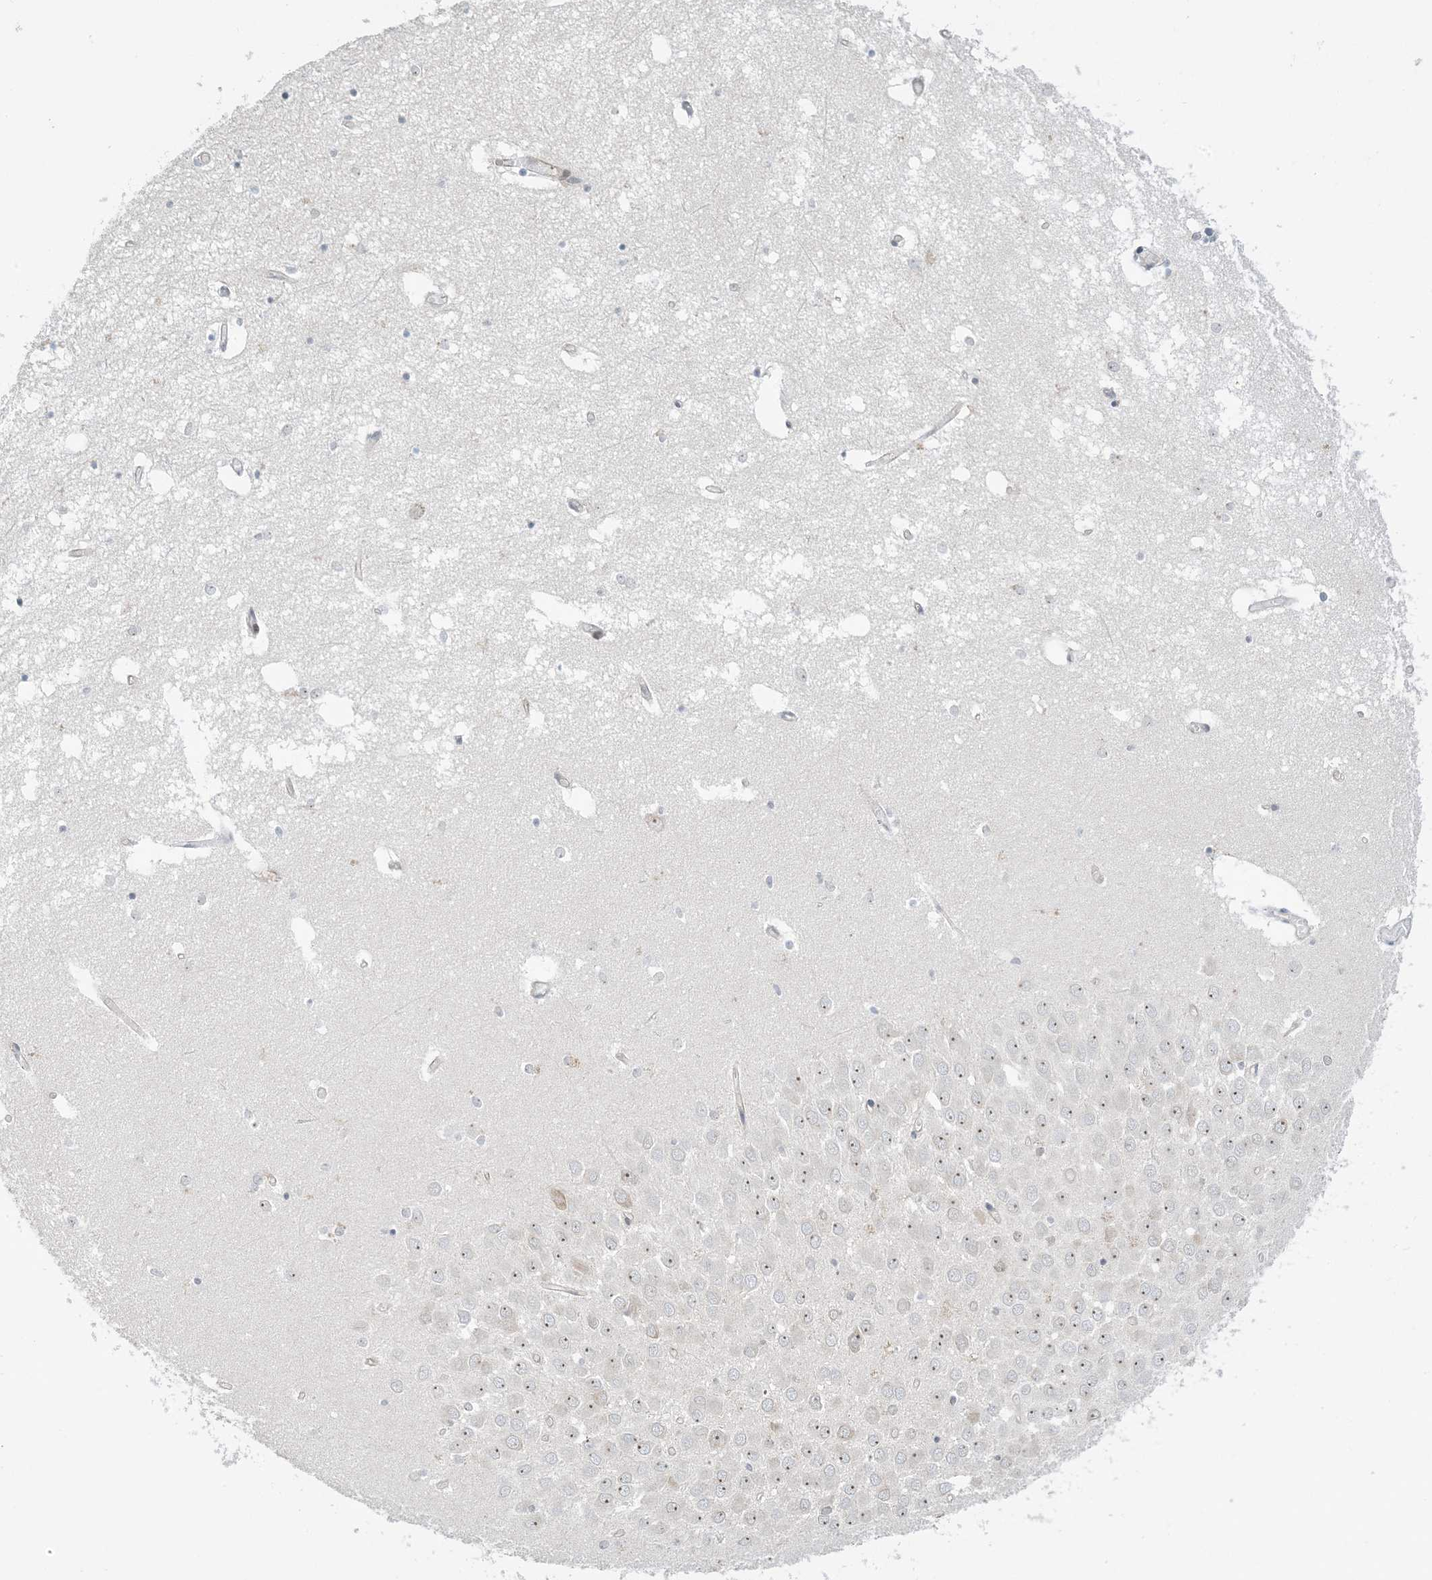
{"staining": {"intensity": "negative", "quantity": "none", "location": "none"}, "tissue": "hippocampus", "cell_type": "Glial cells", "image_type": "normal", "snomed": [{"axis": "morphology", "description": "Normal tissue, NOS"}, {"axis": "topography", "description": "Hippocampus"}], "caption": "This image is of normal hippocampus stained with immunohistochemistry to label a protein in brown with the nuclei are counter-stained blue. There is no staining in glial cells.", "gene": "IL36B", "patient": {"sex": "male", "age": 70}}